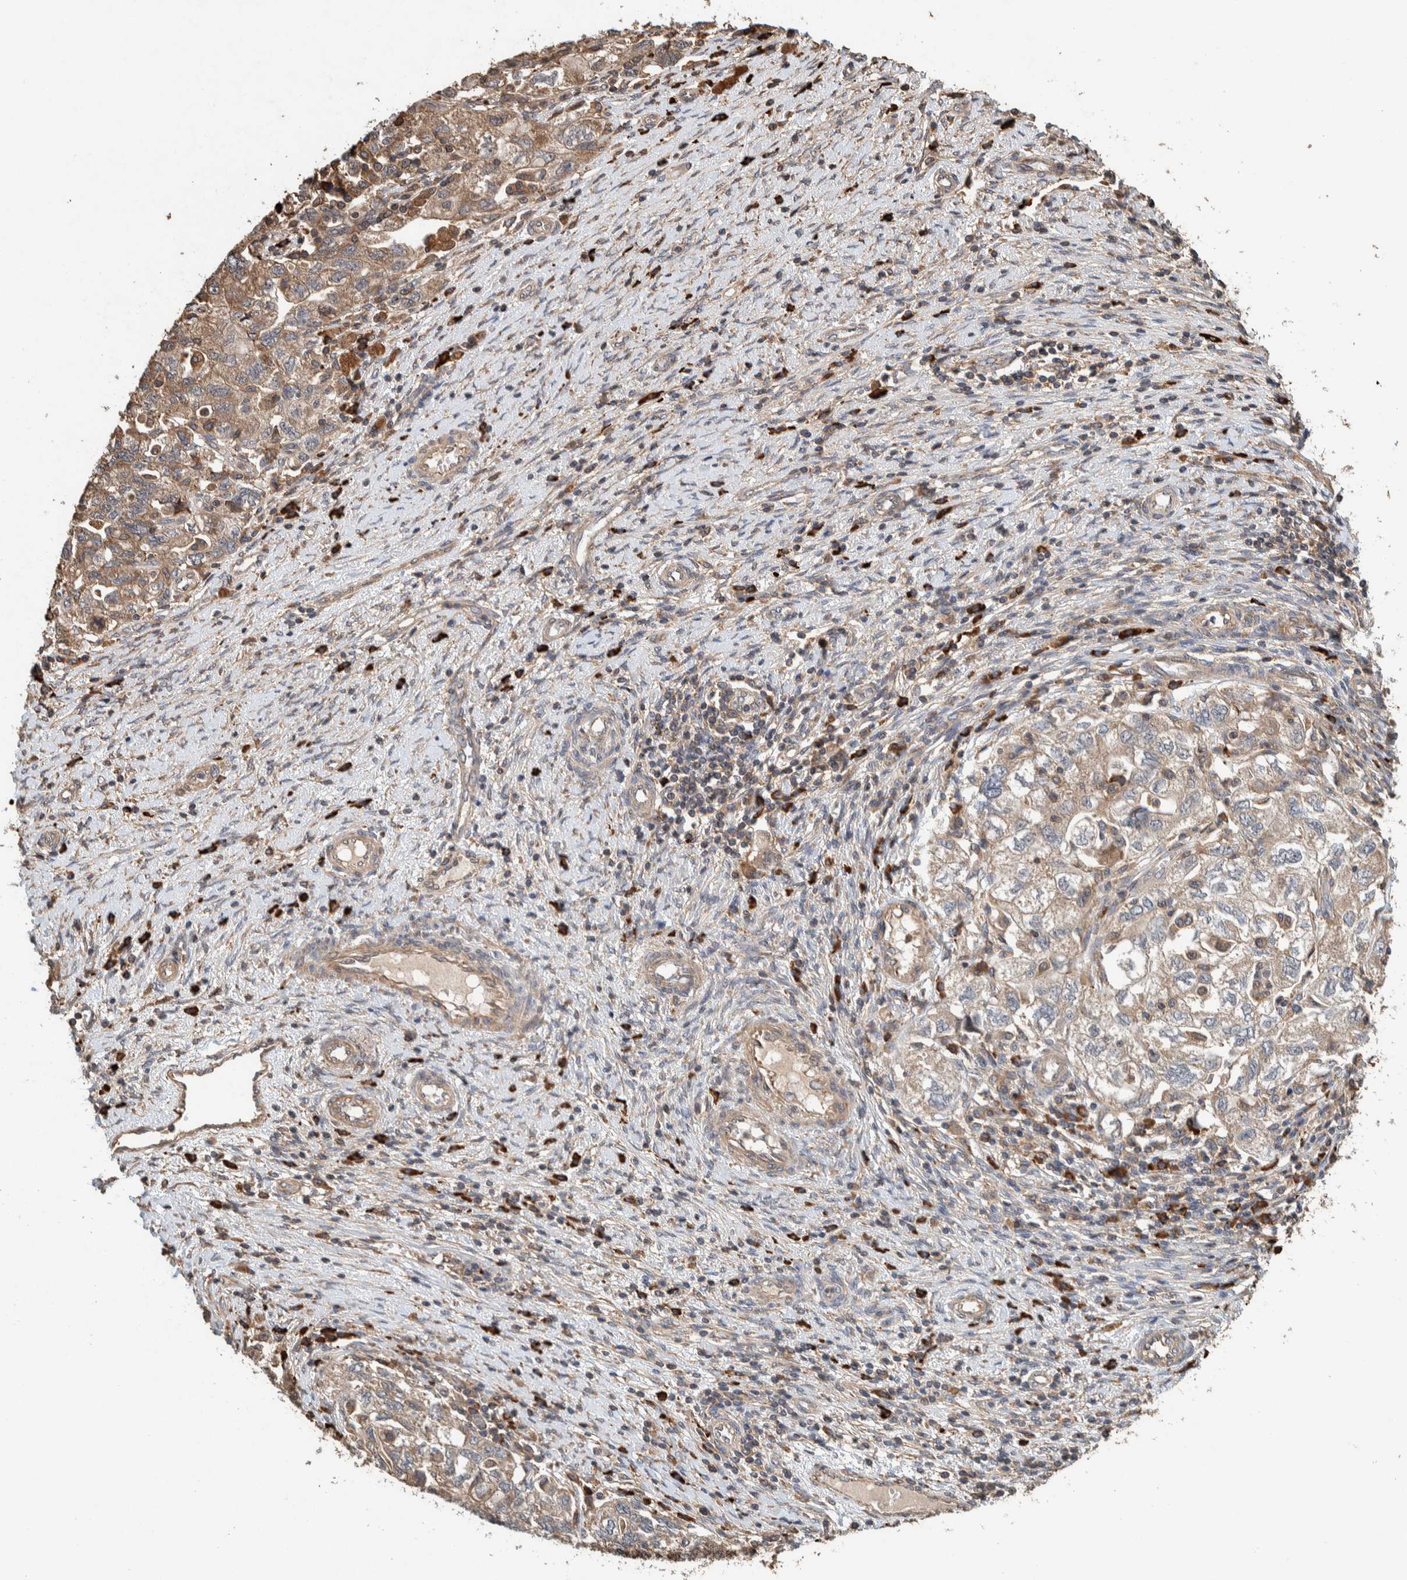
{"staining": {"intensity": "weak", "quantity": ">75%", "location": "cytoplasmic/membranous"}, "tissue": "ovarian cancer", "cell_type": "Tumor cells", "image_type": "cancer", "snomed": [{"axis": "morphology", "description": "Carcinoma, NOS"}, {"axis": "morphology", "description": "Cystadenocarcinoma, serous, NOS"}, {"axis": "topography", "description": "Ovary"}], "caption": "Carcinoma (ovarian) tissue reveals weak cytoplasmic/membranous positivity in about >75% of tumor cells, visualized by immunohistochemistry.", "gene": "PLA2G3", "patient": {"sex": "female", "age": 69}}